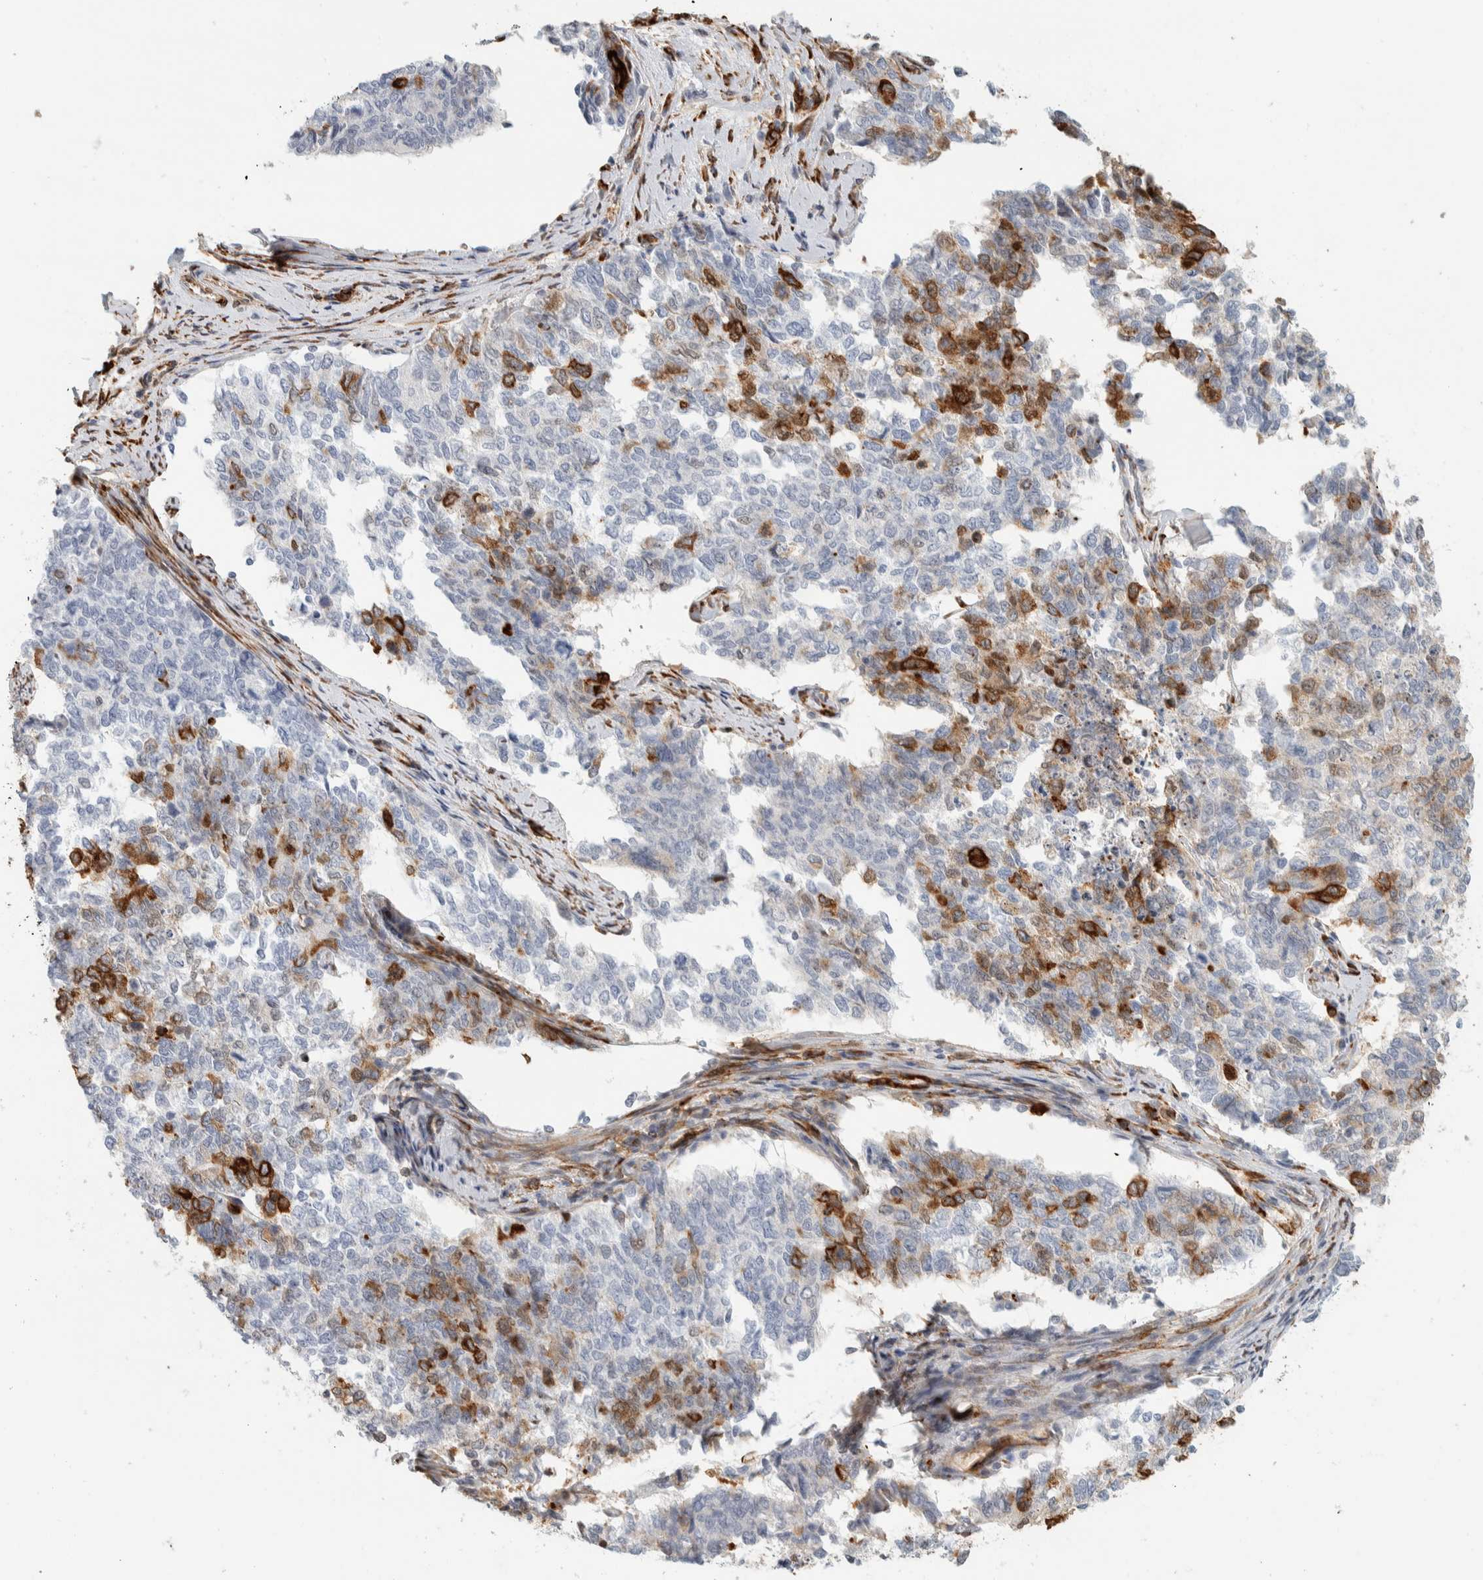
{"staining": {"intensity": "strong", "quantity": "25%-75%", "location": "cytoplasmic/membranous"}, "tissue": "cervical cancer", "cell_type": "Tumor cells", "image_type": "cancer", "snomed": [{"axis": "morphology", "description": "Squamous cell carcinoma, NOS"}, {"axis": "topography", "description": "Cervix"}], "caption": "Brown immunohistochemical staining in human cervical cancer reveals strong cytoplasmic/membranous positivity in about 25%-75% of tumor cells.", "gene": "LLGL2", "patient": {"sex": "female", "age": 63}}